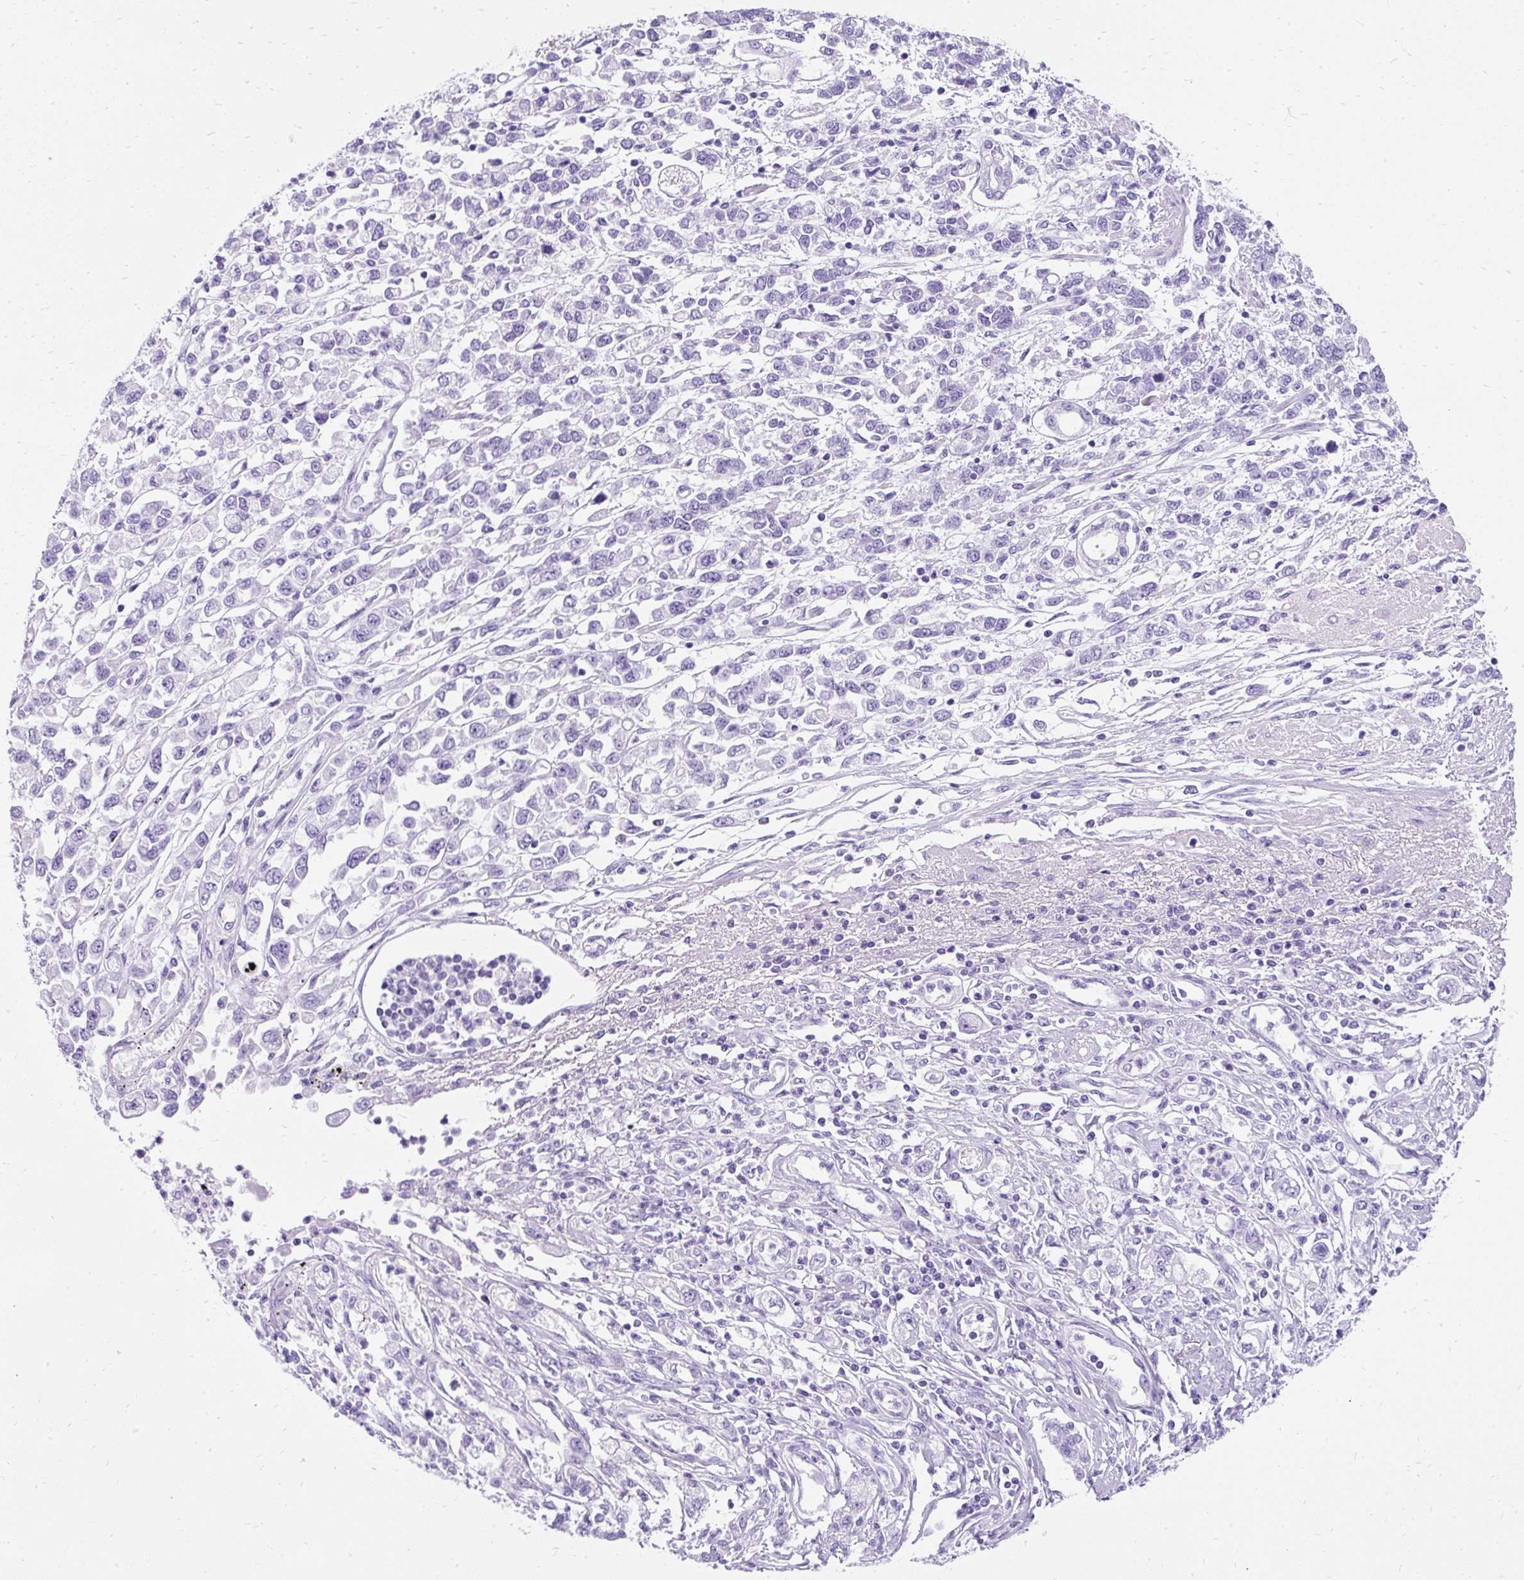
{"staining": {"intensity": "negative", "quantity": "none", "location": "none"}, "tissue": "stomach cancer", "cell_type": "Tumor cells", "image_type": "cancer", "snomed": [{"axis": "morphology", "description": "Adenocarcinoma, NOS"}, {"axis": "topography", "description": "Stomach"}], "caption": "The IHC histopathology image has no significant staining in tumor cells of stomach cancer tissue.", "gene": "PVALB", "patient": {"sex": "female", "age": 76}}